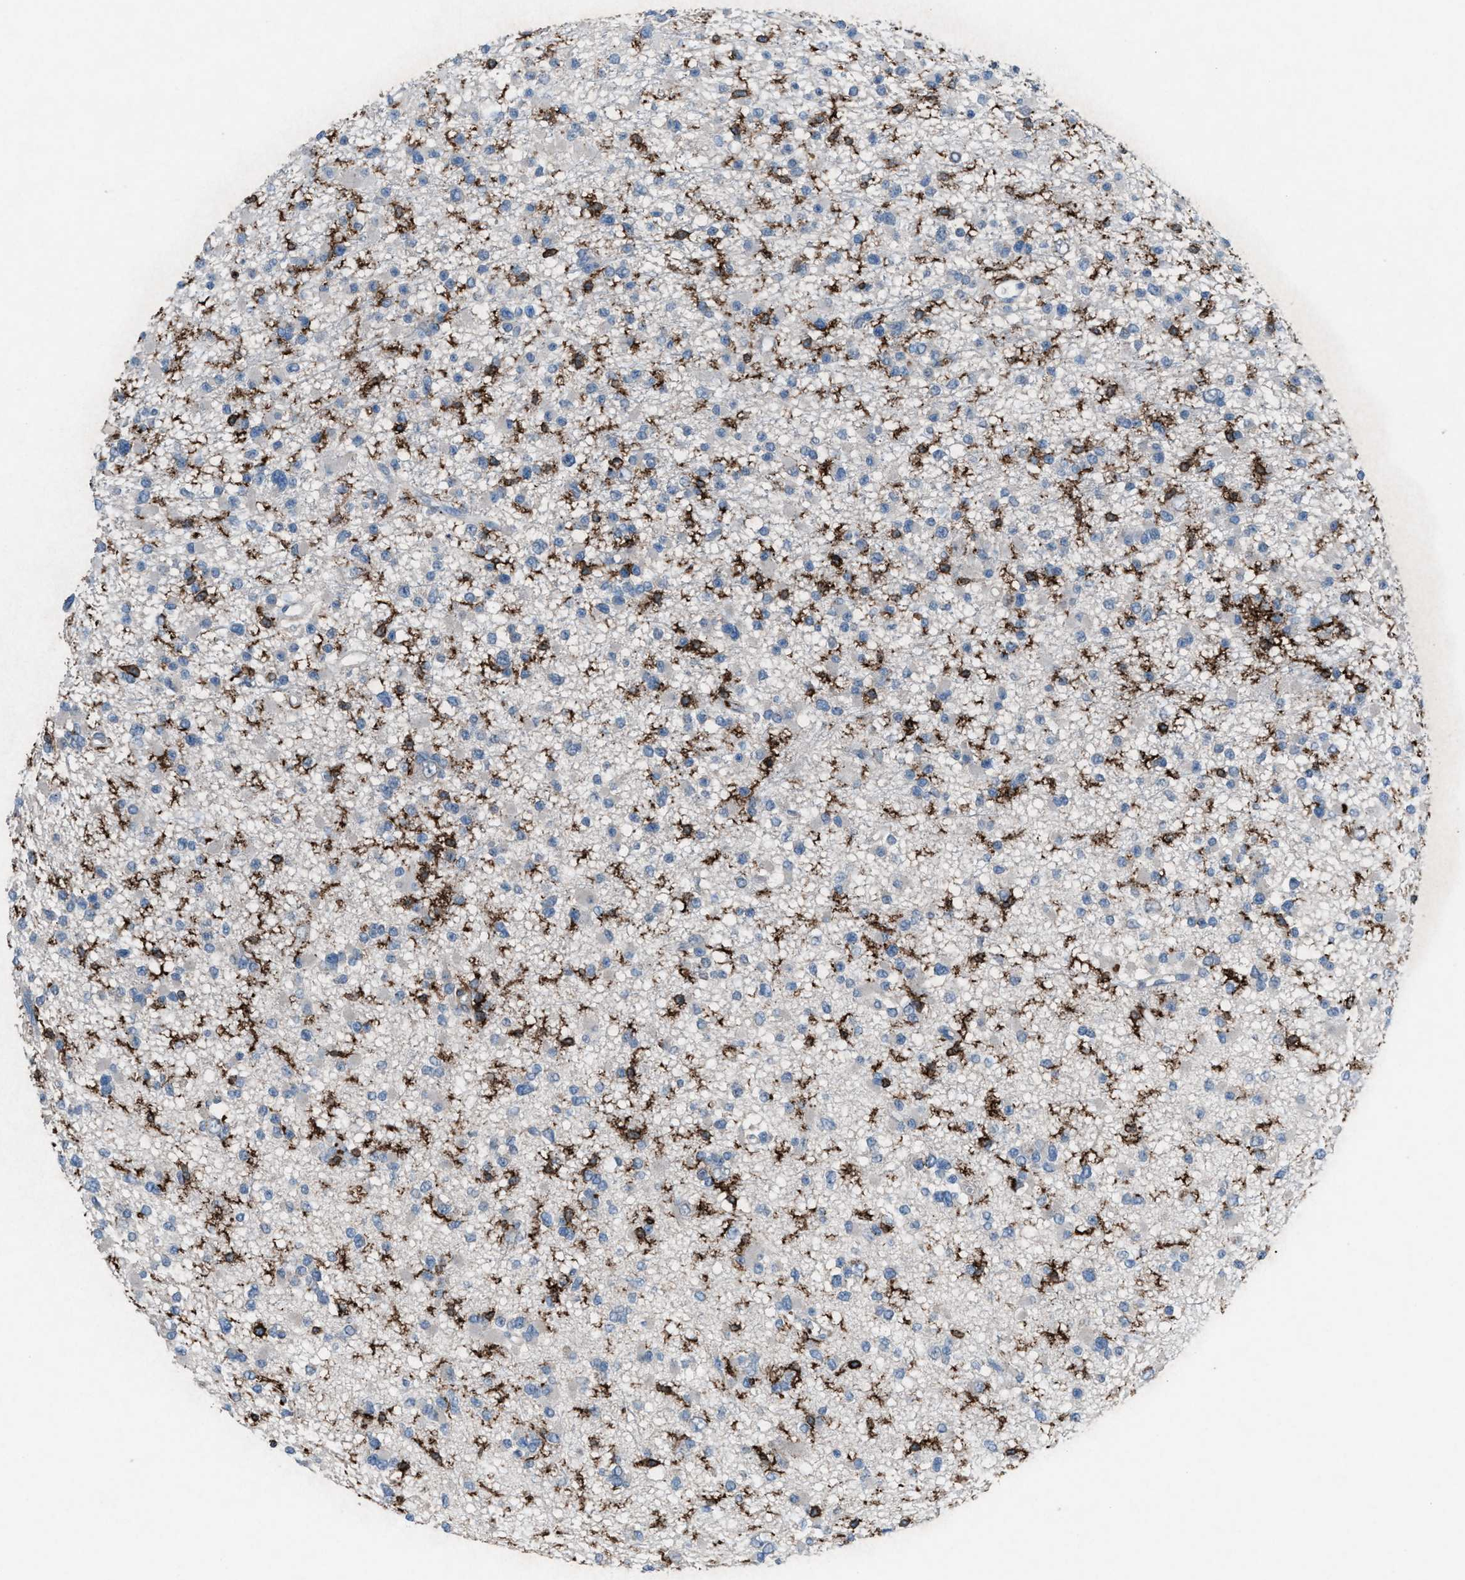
{"staining": {"intensity": "negative", "quantity": "none", "location": "none"}, "tissue": "glioma", "cell_type": "Tumor cells", "image_type": "cancer", "snomed": [{"axis": "morphology", "description": "Glioma, malignant, Low grade"}, {"axis": "topography", "description": "Brain"}], "caption": "A high-resolution histopathology image shows immunohistochemistry staining of glioma, which demonstrates no significant staining in tumor cells. (IHC, brightfield microscopy, high magnification).", "gene": "FCER1G", "patient": {"sex": "female", "age": 22}}